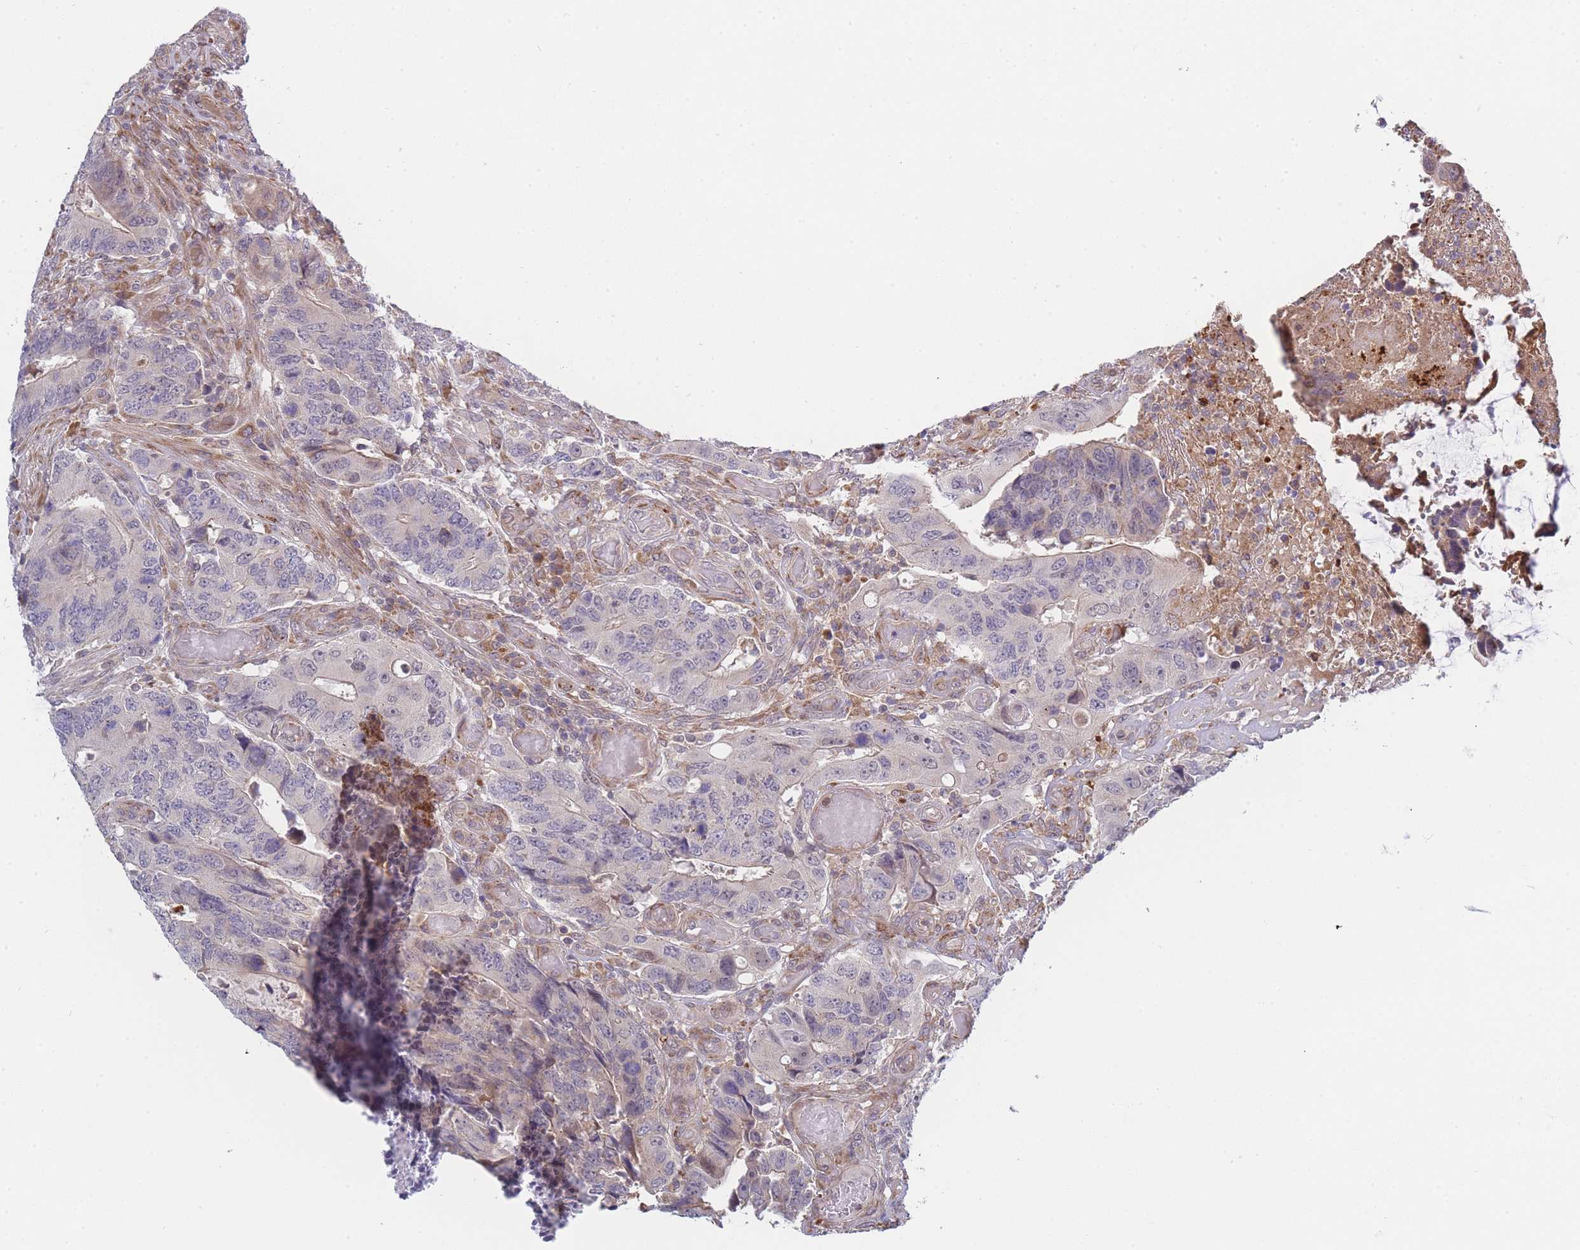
{"staining": {"intensity": "weak", "quantity": "<25%", "location": "cytoplasmic/membranous"}, "tissue": "colorectal cancer", "cell_type": "Tumor cells", "image_type": "cancer", "snomed": [{"axis": "morphology", "description": "Adenocarcinoma, NOS"}, {"axis": "topography", "description": "Colon"}], "caption": "The immunohistochemistry image has no significant positivity in tumor cells of adenocarcinoma (colorectal) tissue. (DAB immunohistochemistry, high magnification).", "gene": "TRIM26", "patient": {"sex": "male", "age": 87}}